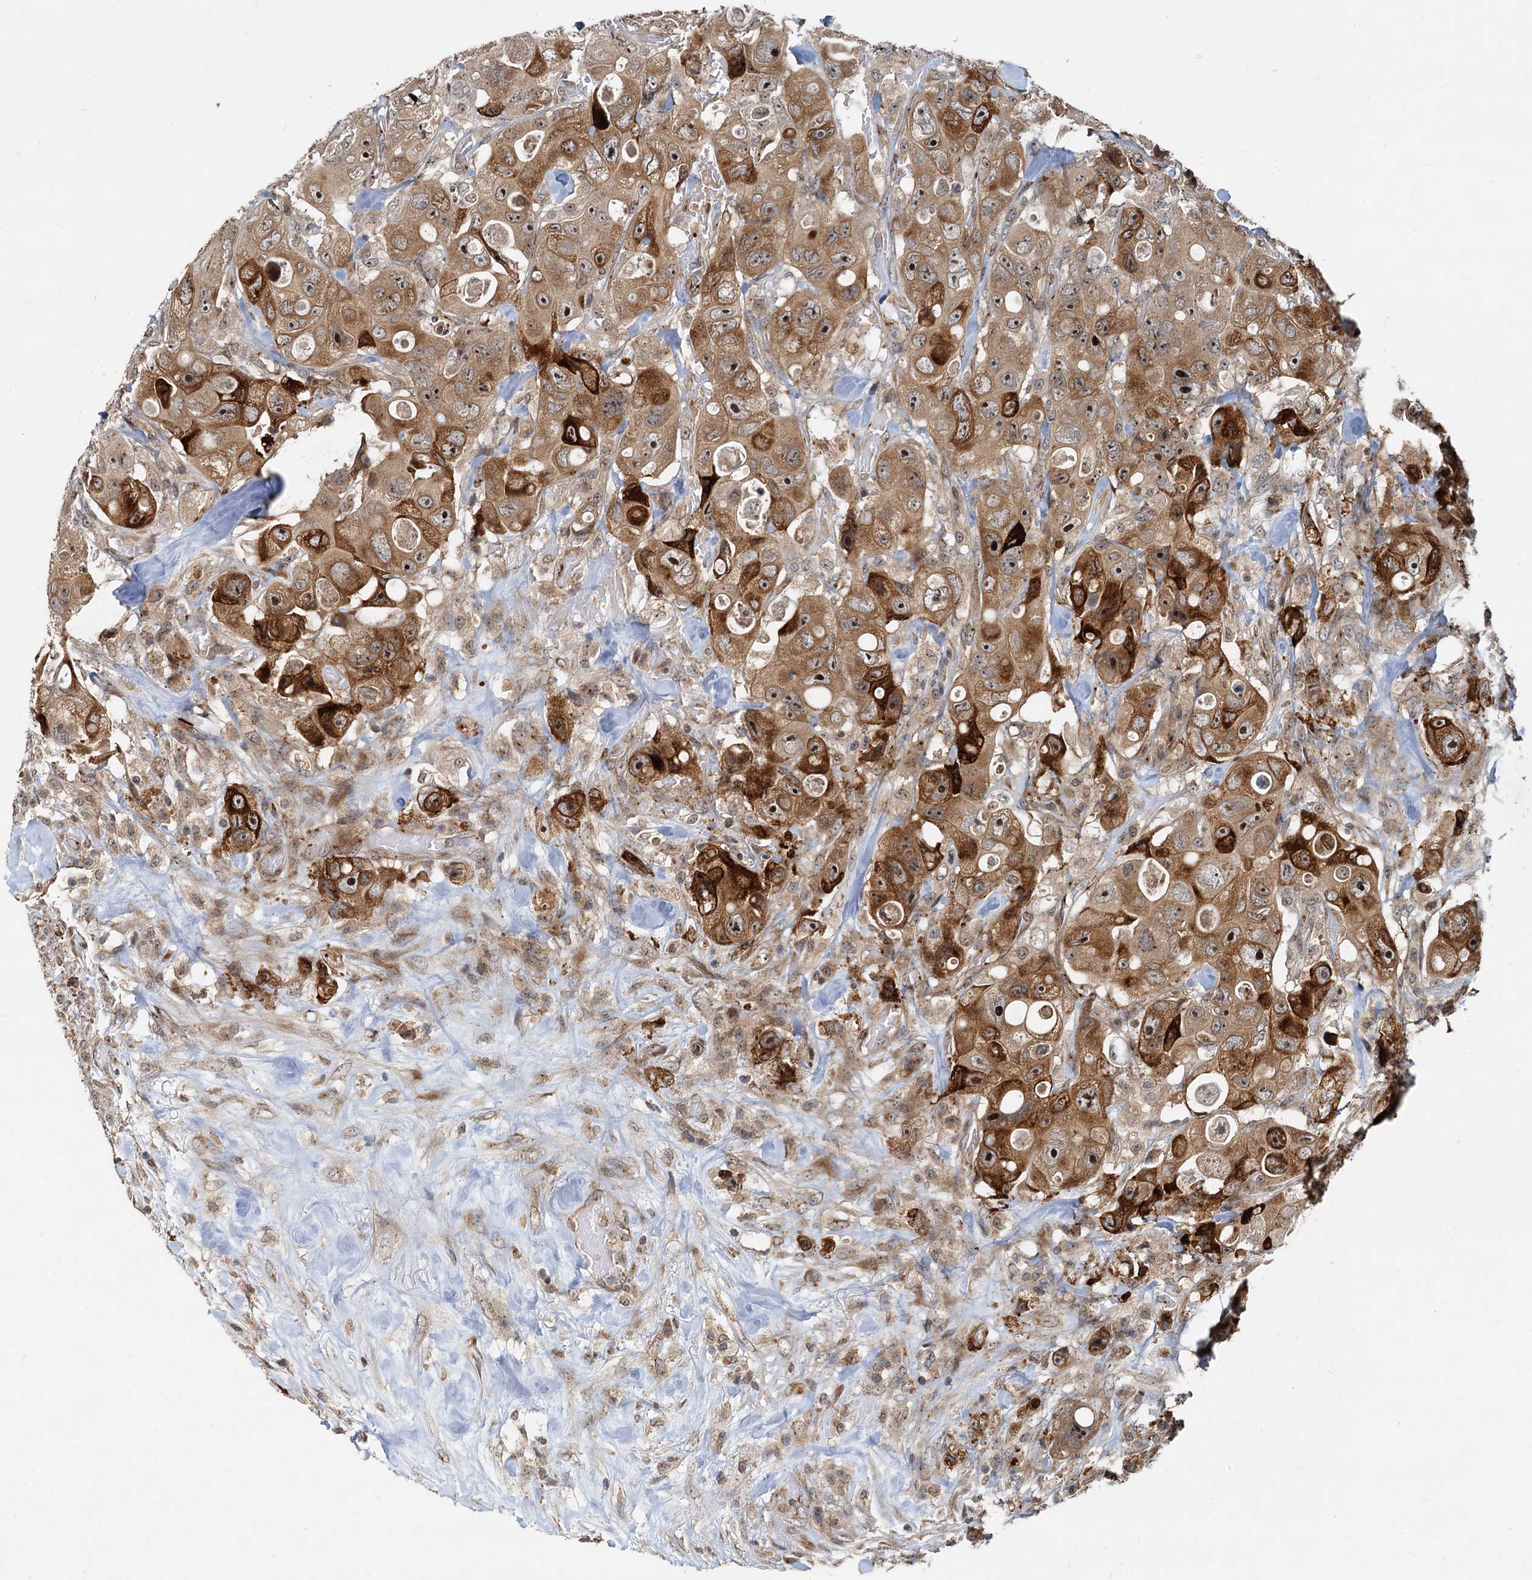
{"staining": {"intensity": "moderate", "quantity": ">75%", "location": "cytoplasmic/membranous,nuclear"}, "tissue": "colorectal cancer", "cell_type": "Tumor cells", "image_type": "cancer", "snomed": [{"axis": "morphology", "description": "Adenocarcinoma, NOS"}, {"axis": "topography", "description": "Colon"}], "caption": "Human adenocarcinoma (colorectal) stained for a protein (brown) reveals moderate cytoplasmic/membranous and nuclear positive positivity in approximately >75% of tumor cells.", "gene": "CEP68", "patient": {"sex": "female", "age": 46}}